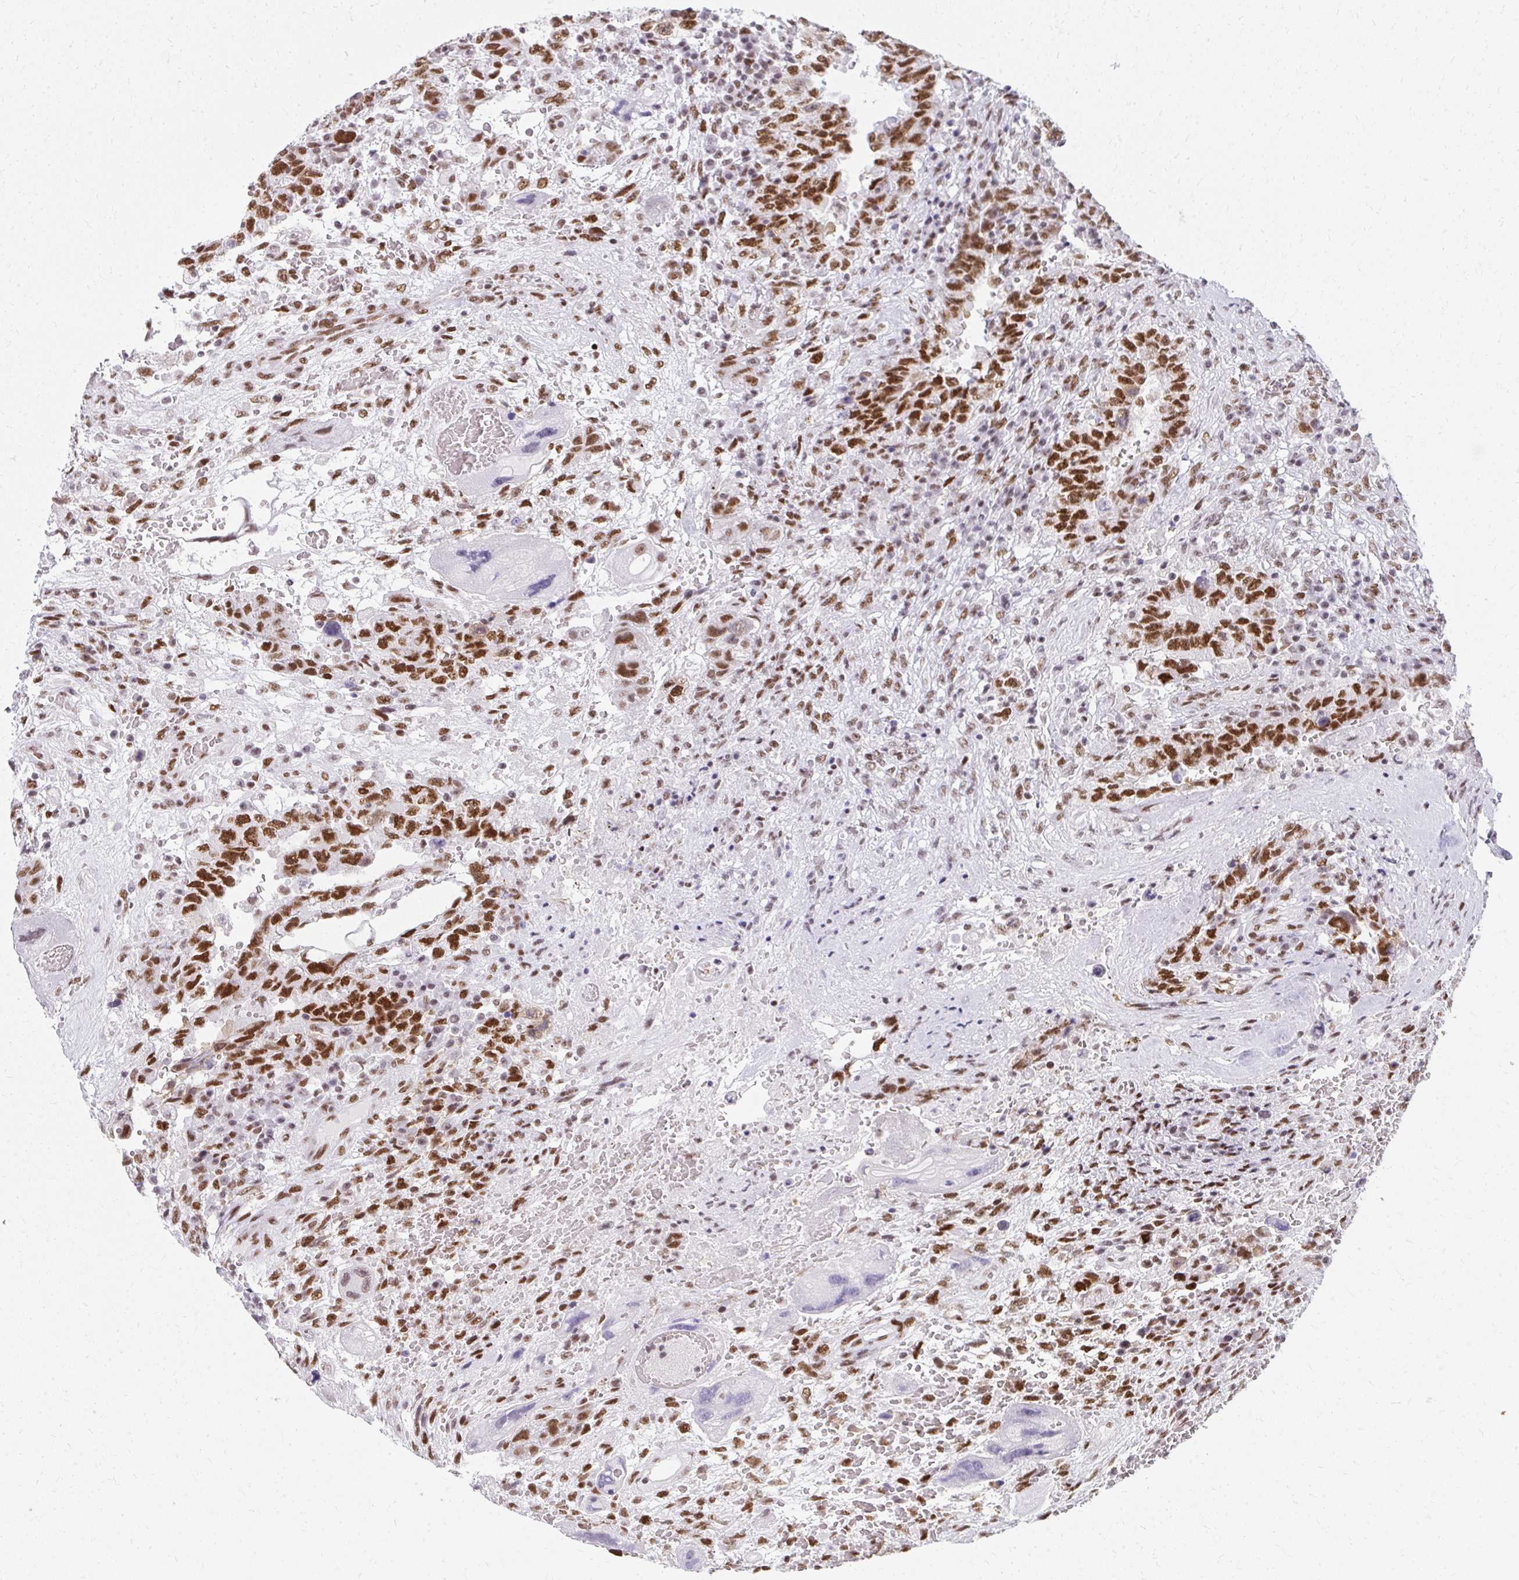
{"staining": {"intensity": "strong", "quantity": ">75%", "location": "nuclear"}, "tissue": "testis cancer", "cell_type": "Tumor cells", "image_type": "cancer", "snomed": [{"axis": "morphology", "description": "Carcinoma, Embryonal, NOS"}, {"axis": "topography", "description": "Testis"}], "caption": "Testis cancer stained with a brown dye exhibits strong nuclear positive expression in about >75% of tumor cells.", "gene": "CREBBP", "patient": {"sex": "male", "age": 26}}